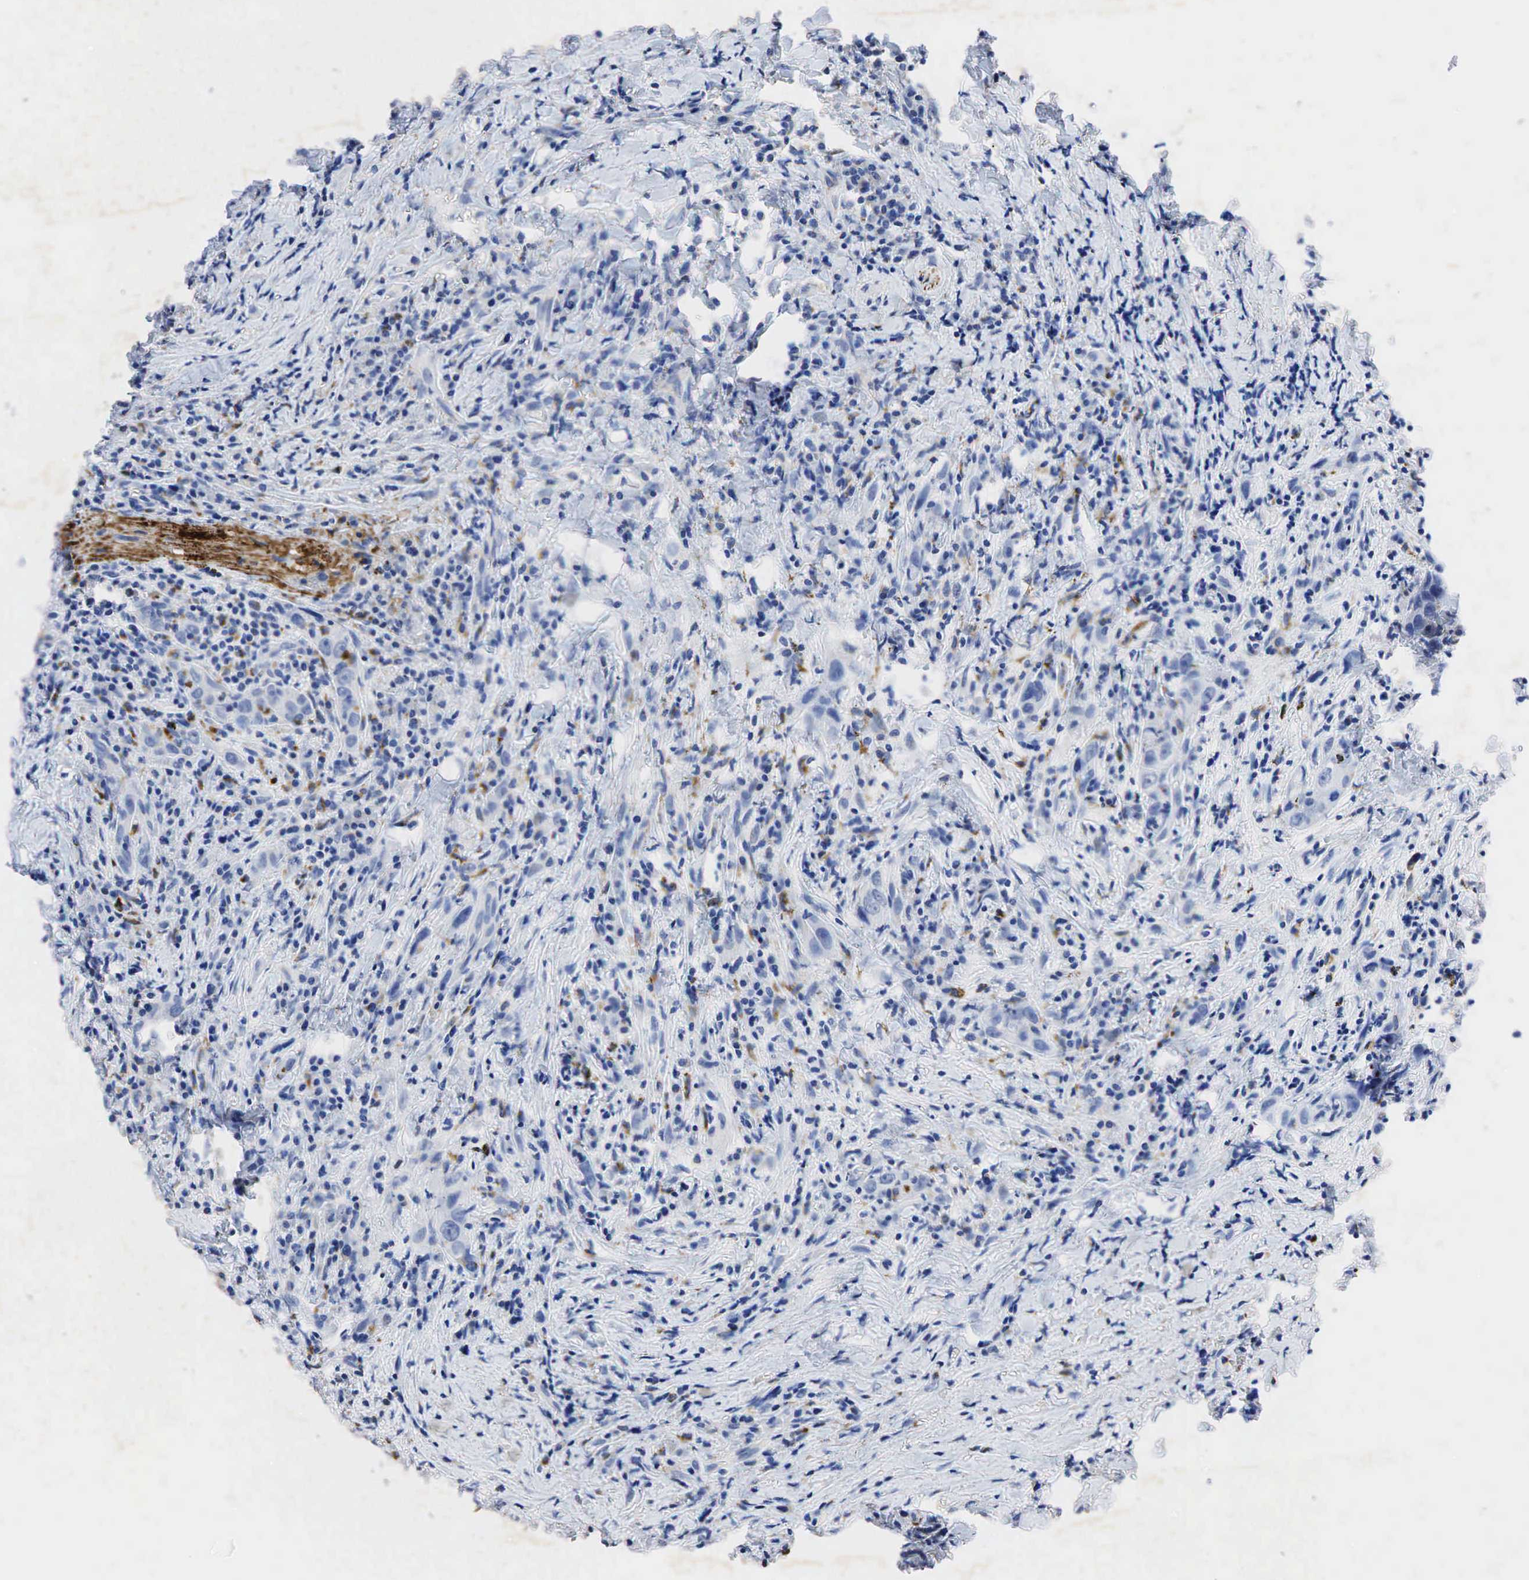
{"staining": {"intensity": "negative", "quantity": "none", "location": "none"}, "tissue": "head and neck cancer", "cell_type": "Tumor cells", "image_type": "cancer", "snomed": [{"axis": "morphology", "description": "Squamous cell carcinoma, NOS"}, {"axis": "topography", "description": "Oral tissue"}, {"axis": "topography", "description": "Head-Neck"}], "caption": "Head and neck cancer was stained to show a protein in brown. There is no significant expression in tumor cells. The staining was performed using DAB to visualize the protein expression in brown, while the nuclei were stained in blue with hematoxylin (Magnification: 20x).", "gene": "SYP", "patient": {"sex": "female", "age": 82}}